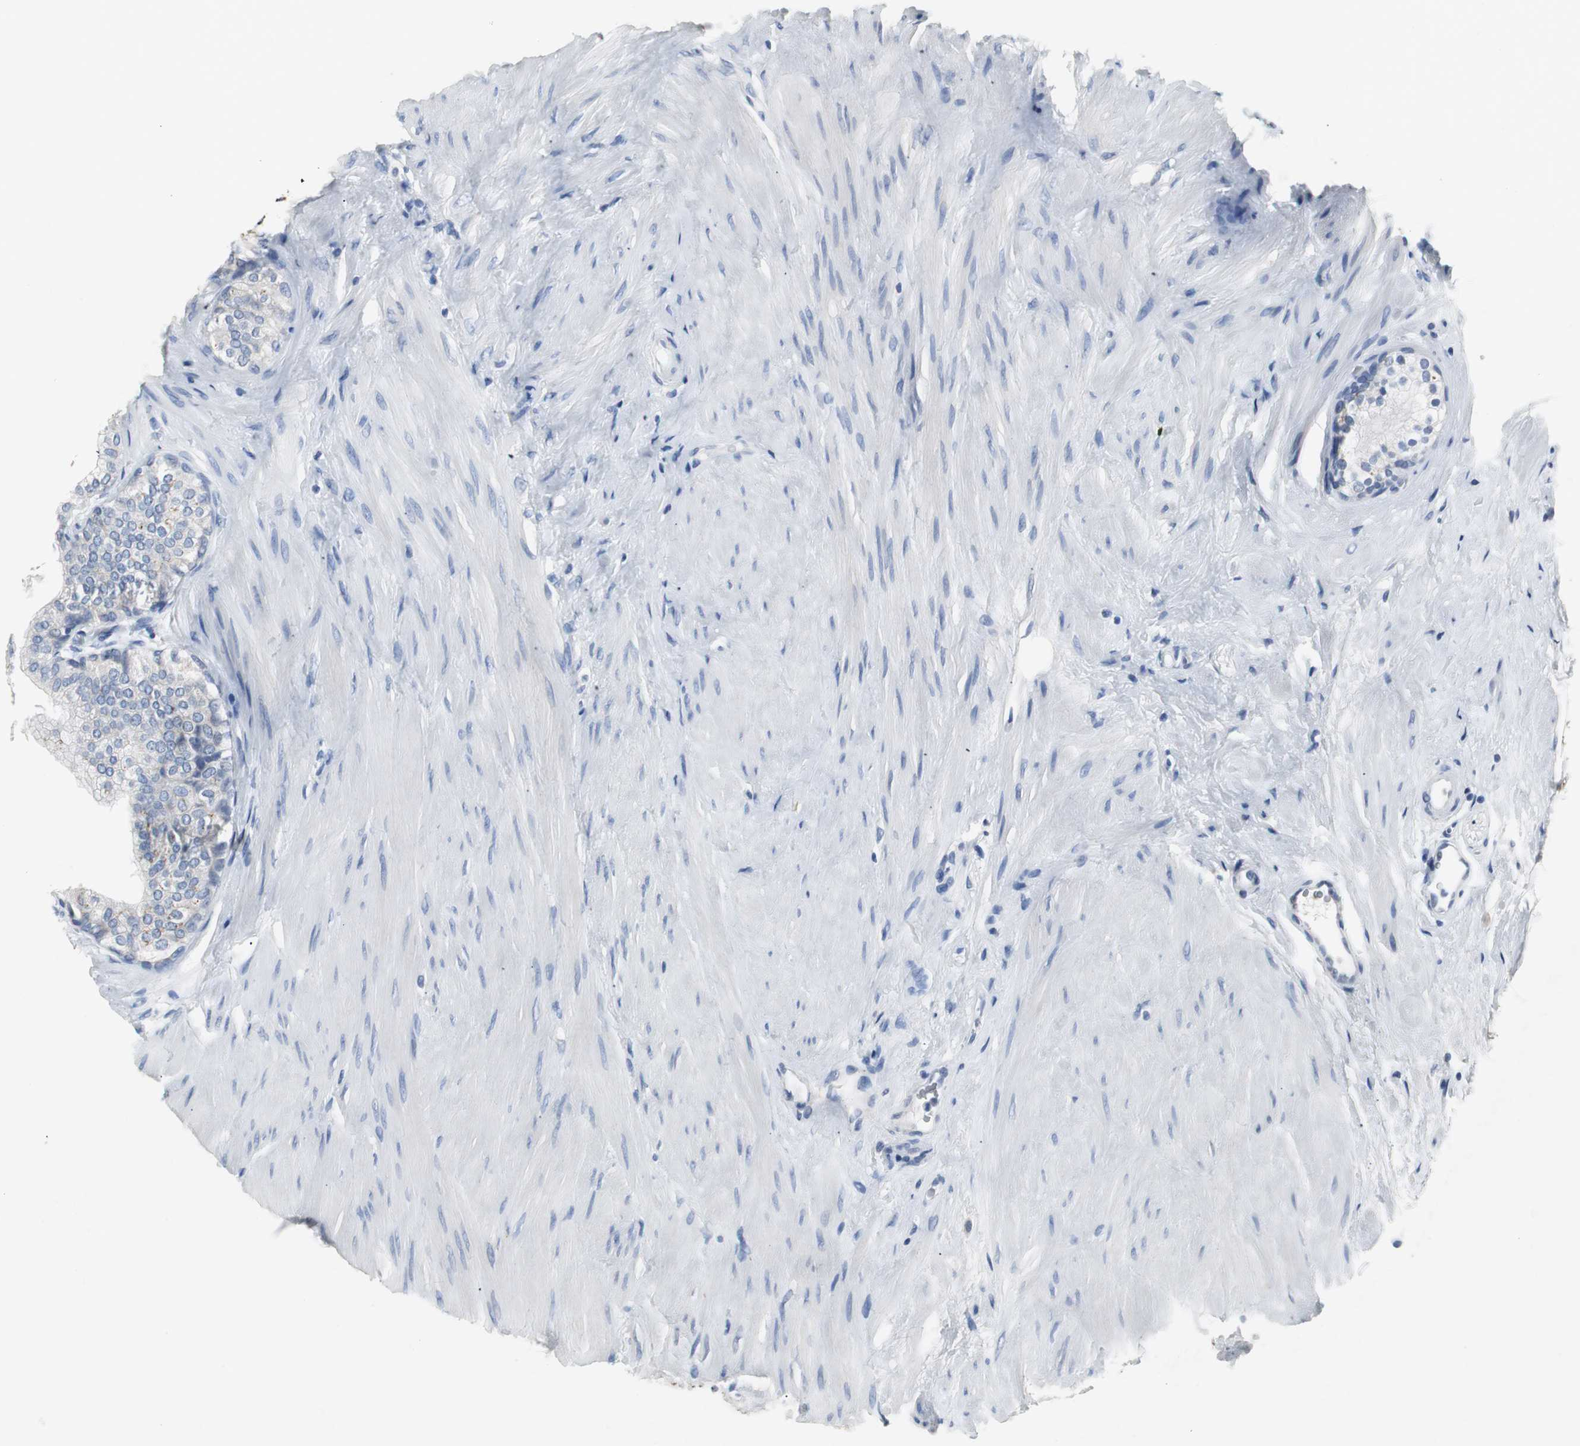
{"staining": {"intensity": "negative", "quantity": "none", "location": "none"}, "tissue": "prostate", "cell_type": "Glandular cells", "image_type": "normal", "snomed": [{"axis": "morphology", "description": "Normal tissue, NOS"}, {"axis": "topography", "description": "Prostate"}], "caption": "Immunohistochemistry (IHC) of unremarkable prostate reveals no positivity in glandular cells.", "gene": "LRP2", "patient": {"sex": "male", "age": 60}}